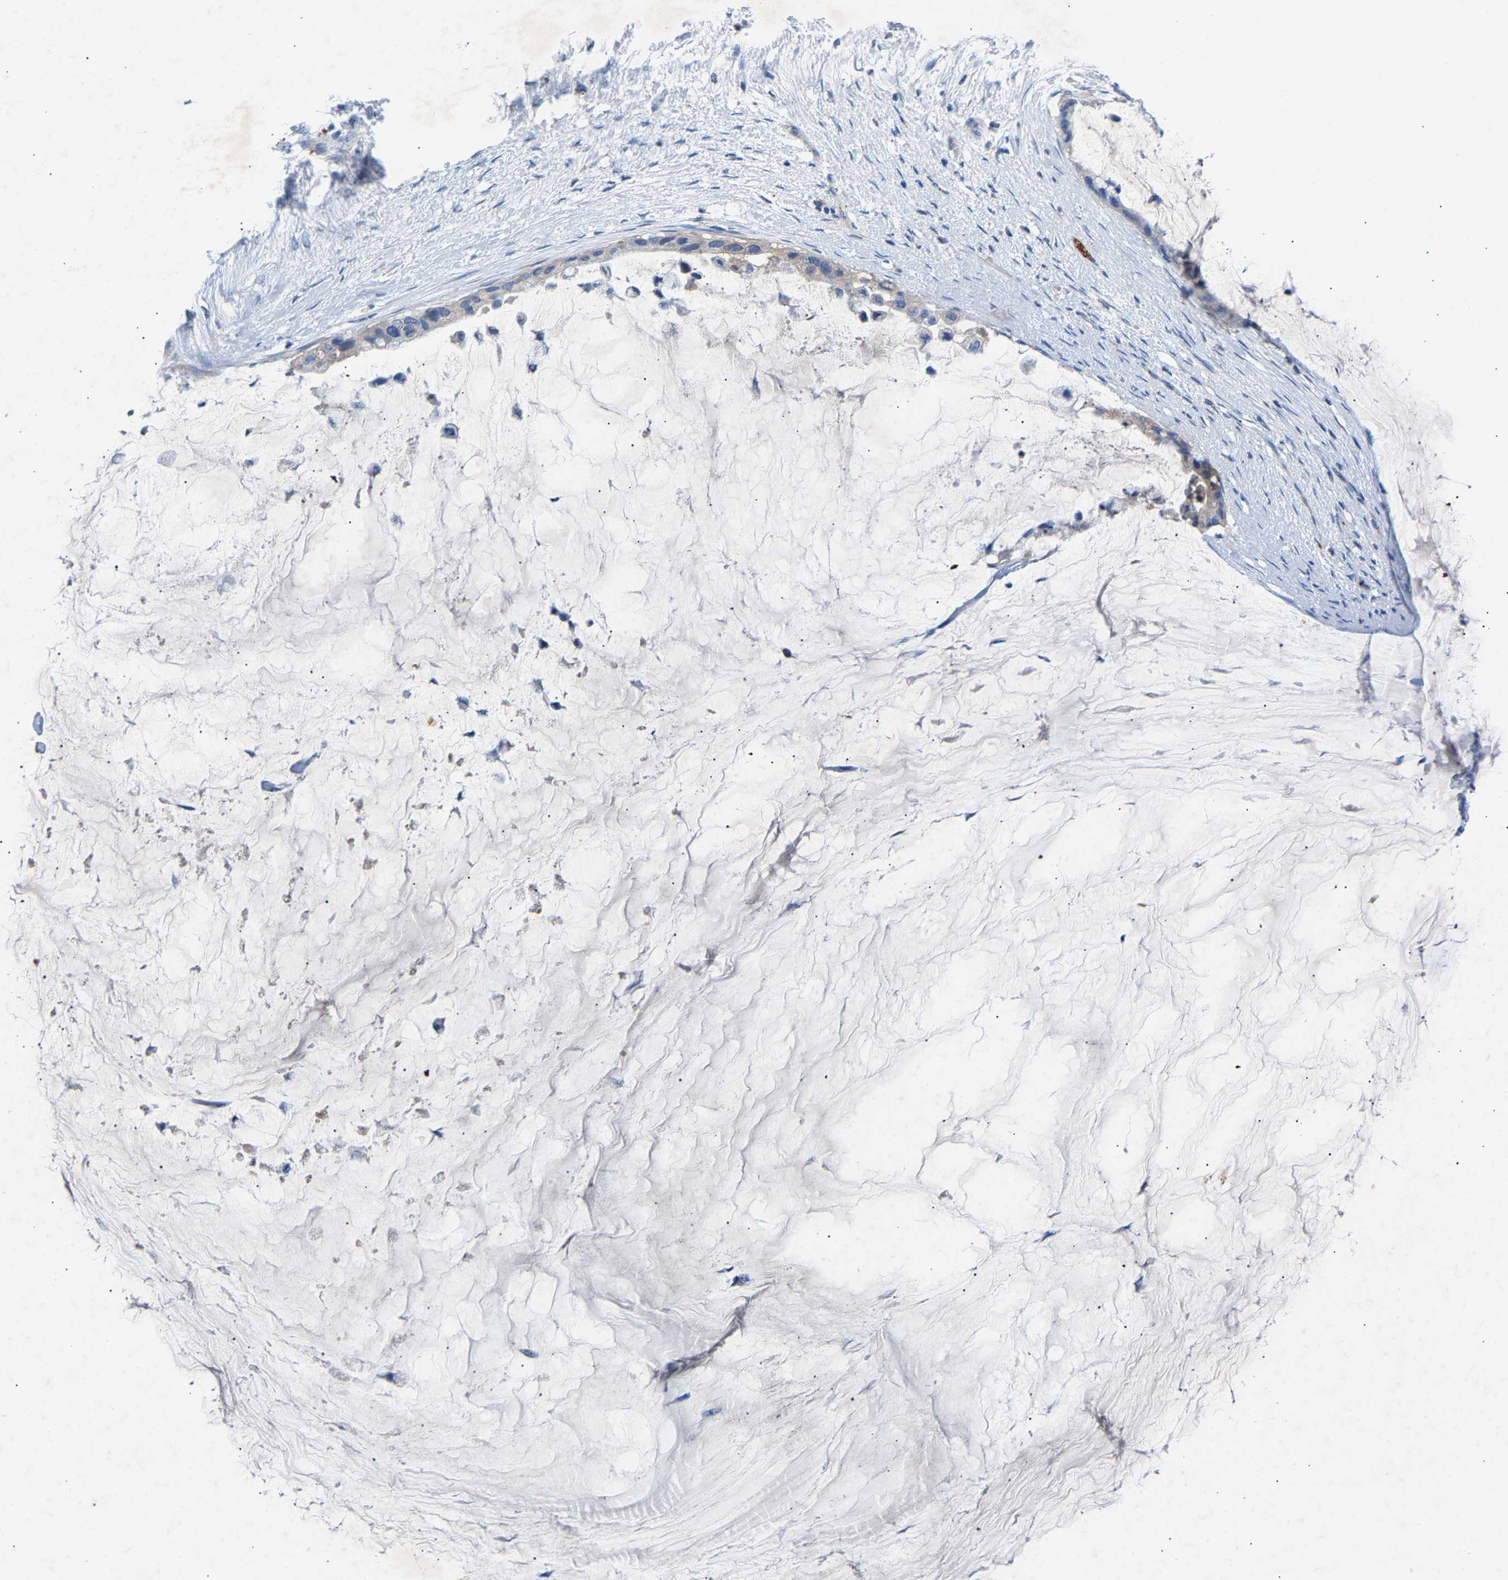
{"staining": {"intensity": "weak", "quantity": "<25%", "location": "cytoplasmic/membranous"}, "tissue": "pancreatic cancer", "cell_type": "Tumor cells", "image_type": "cancer", "snomed": [{"axis": "morphology", "description": "Adenocarcinoma, NOS"}, {"axis": "topography", "description": "Pancreas"}], "caption": "The photomicrograph shows no significant positivity in tumor cells of pancreatic adenocarcinoma.", "gene": "CCDC171", "patient": {"sex": "male", "age": 41}}